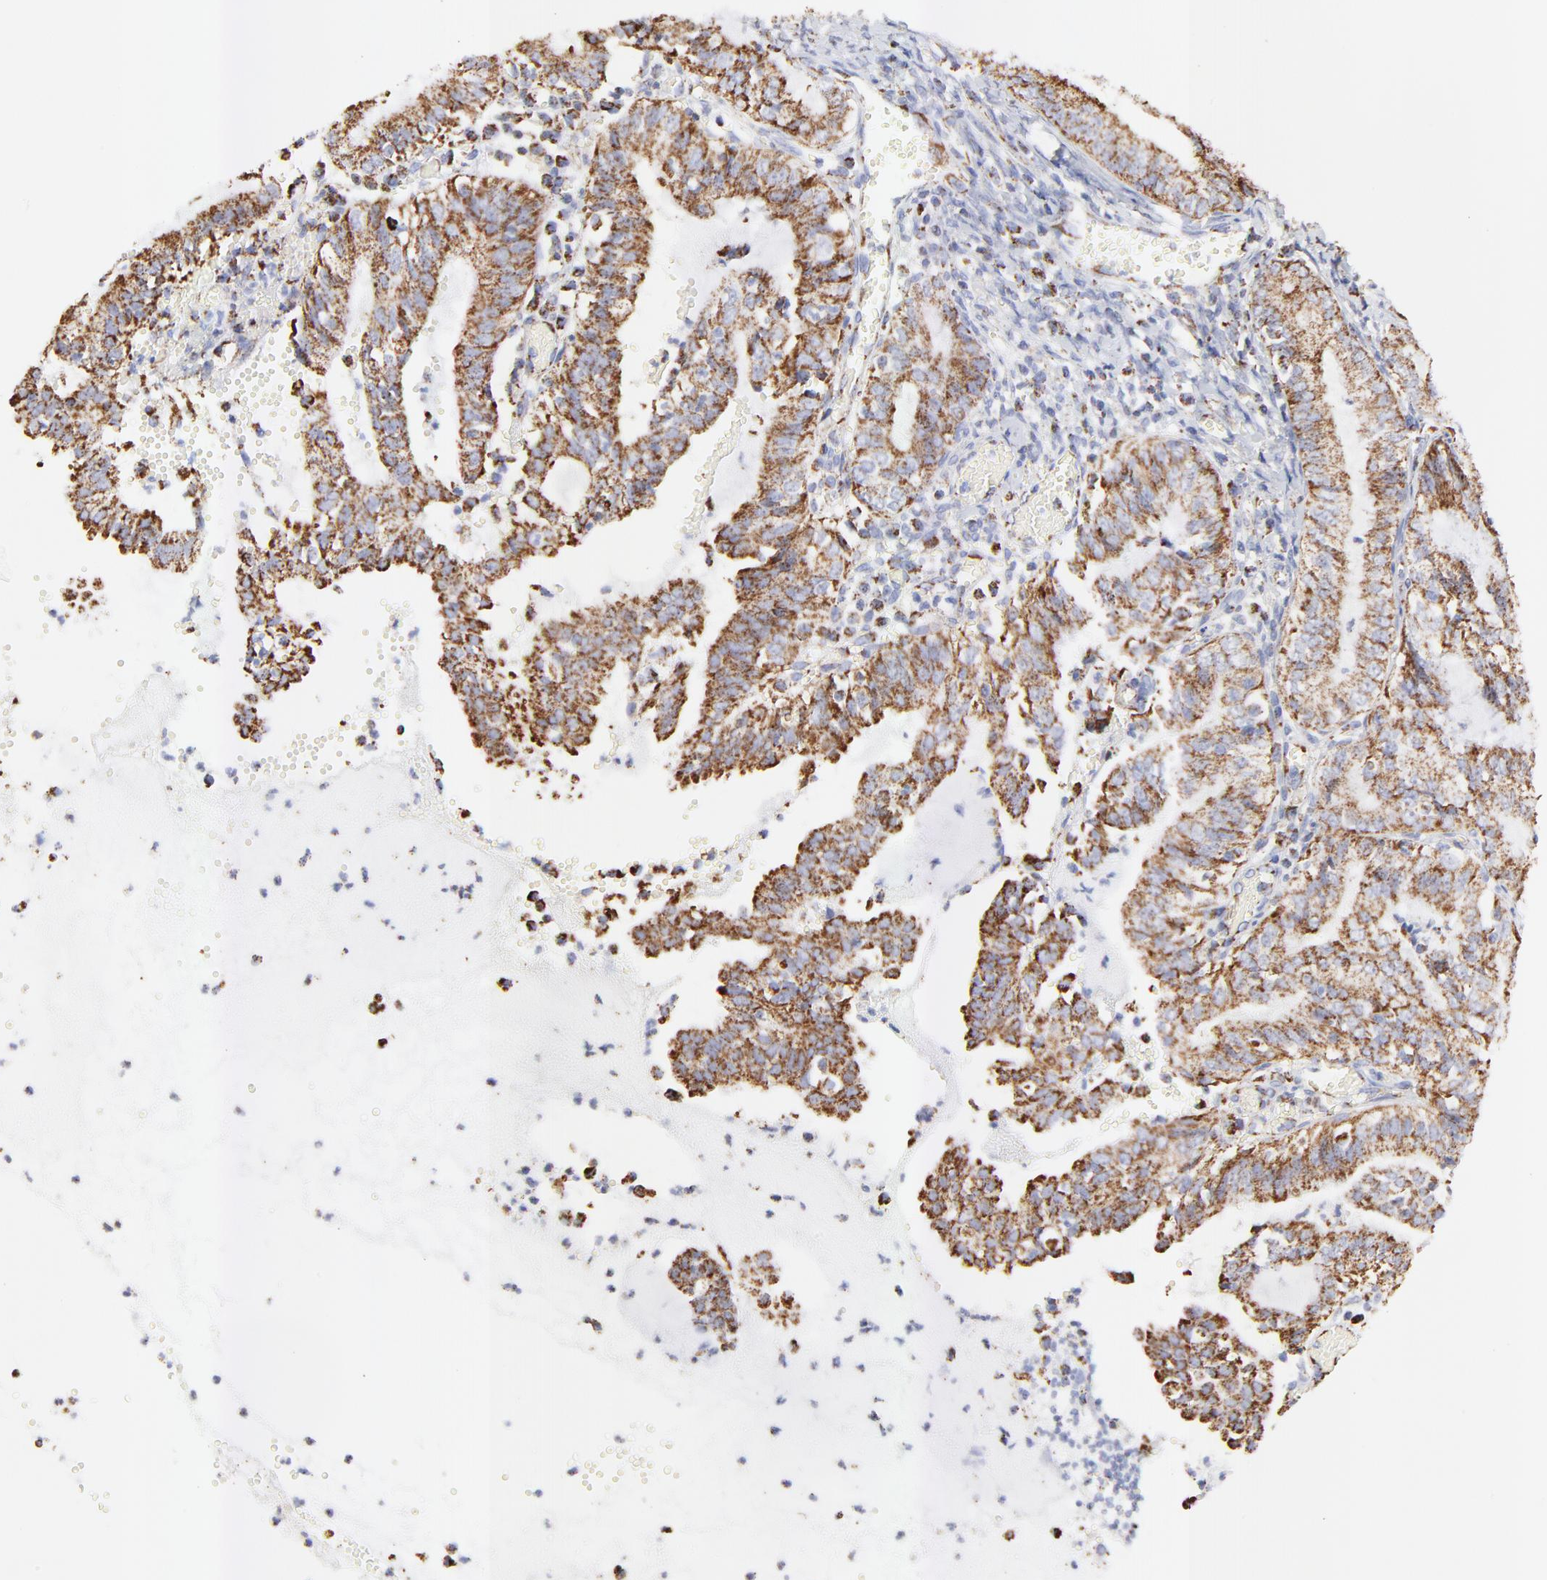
{"staining": {"intensity": "moderate", "quantity": ">75%", "location": "cytoplasmic/membranous"}, "tissue": "endometrial cancer", "cell_type": "Tumor cells", "image_type": "cancer", "snomed": [{"axis": "morphology", "description": "Adenocarcinoma, NOS"}, {"axis": "topography", "description": "Endometrium"}], "caption": "Protein staining demonstrates moderate cytoplasmic/membranous expression in about >75% of tumor cells in adenocarcinoma (endometrial). (DAB IHC, brown staining for protein, blue staining for nuclei).", "gene": "COX4I1", "patient": {"sex": "female", "age": 66}}